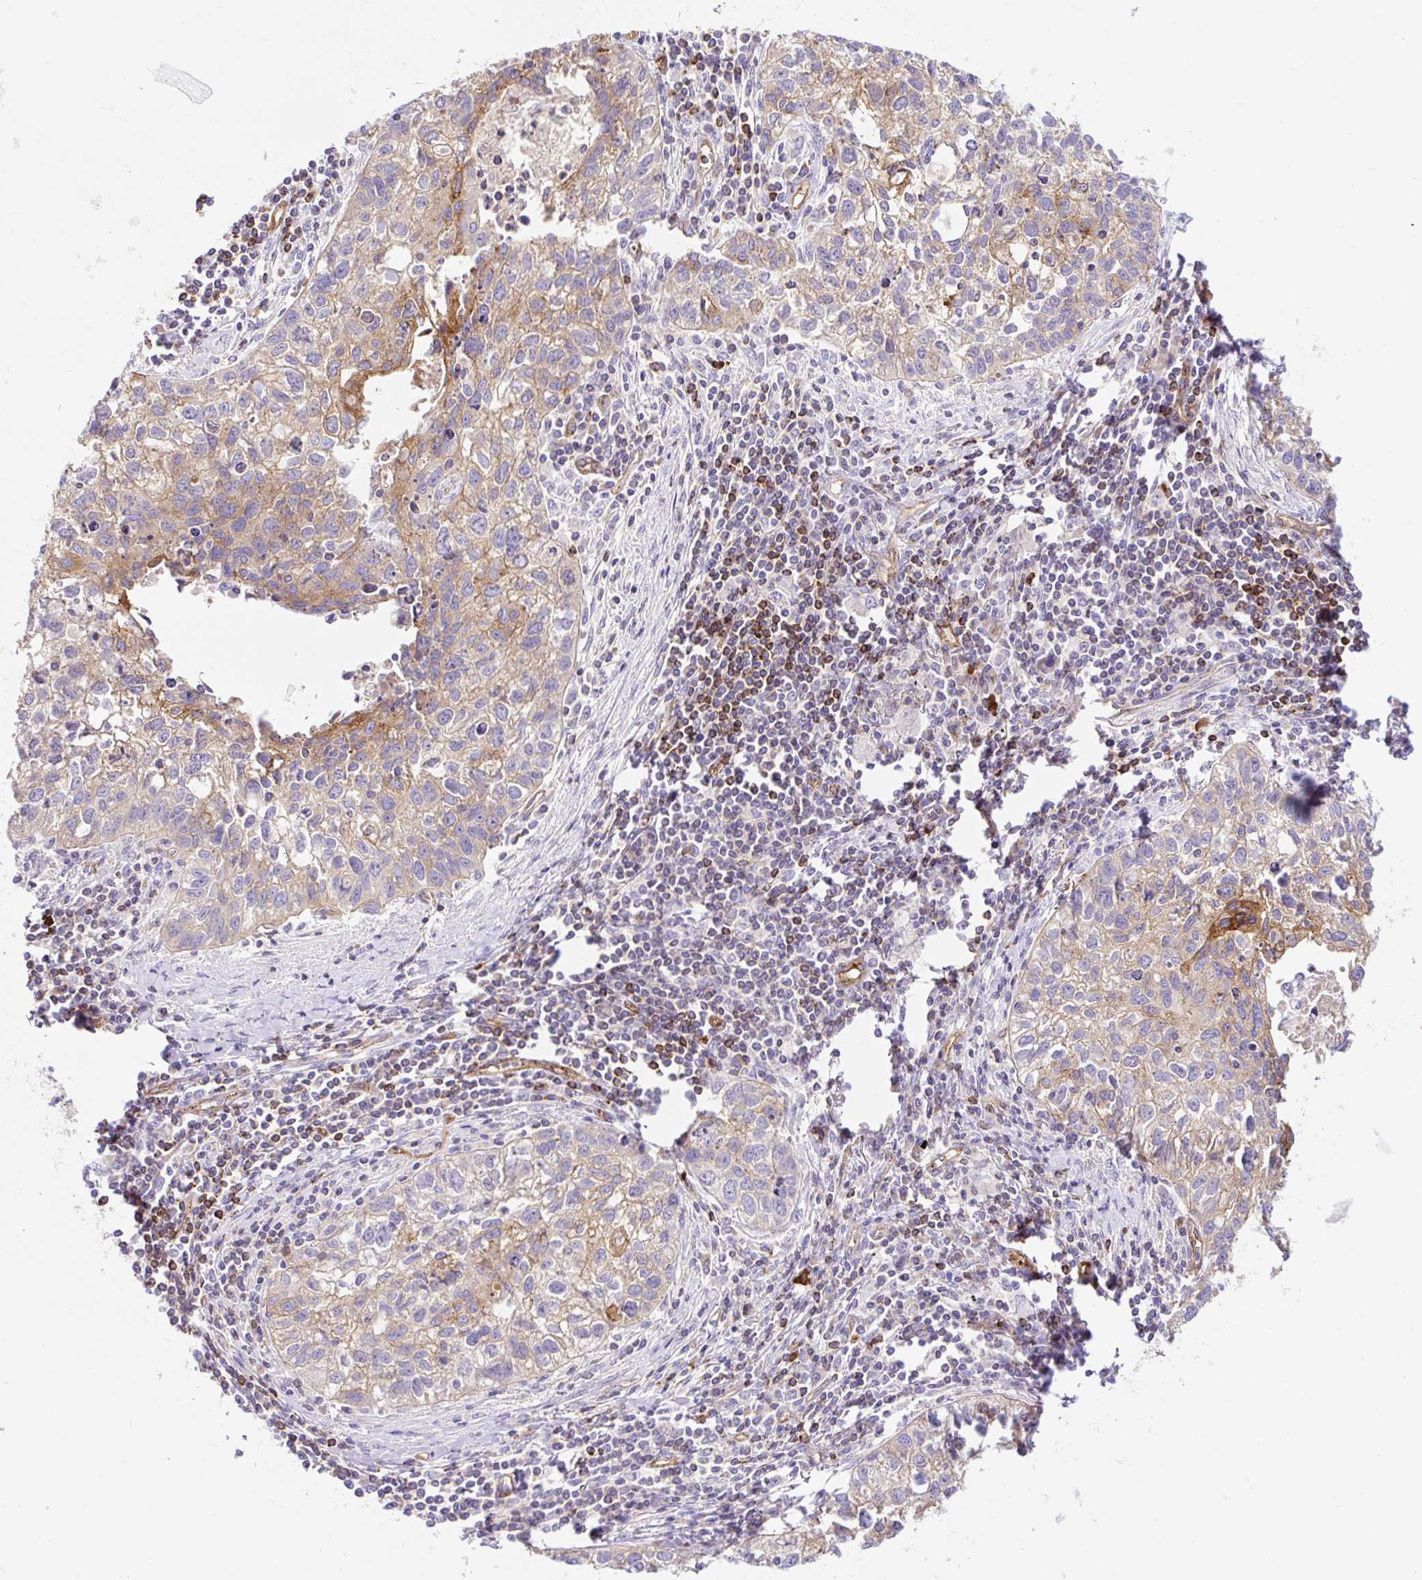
{"staining": {"intensity": "moderate", "quantity": "25%-75%", "location": "cytoplasmic/membranous"}, "tissue": "lung cancer", "cell_type": "Tumor cells", "image_type": "cancer", "snomed": [{"axis": "morphology", "description": "Squamous cell carcinoma, NOS"}, {"axis": "topography", "description": "Lung"}], "caption": "Tumor cells display moderate cytoplasmic/membranous expression in about 25%-75% of cells in lung cancer.", "gene": "HIP1R", "patient": {"sex": "male", "age": 74}}